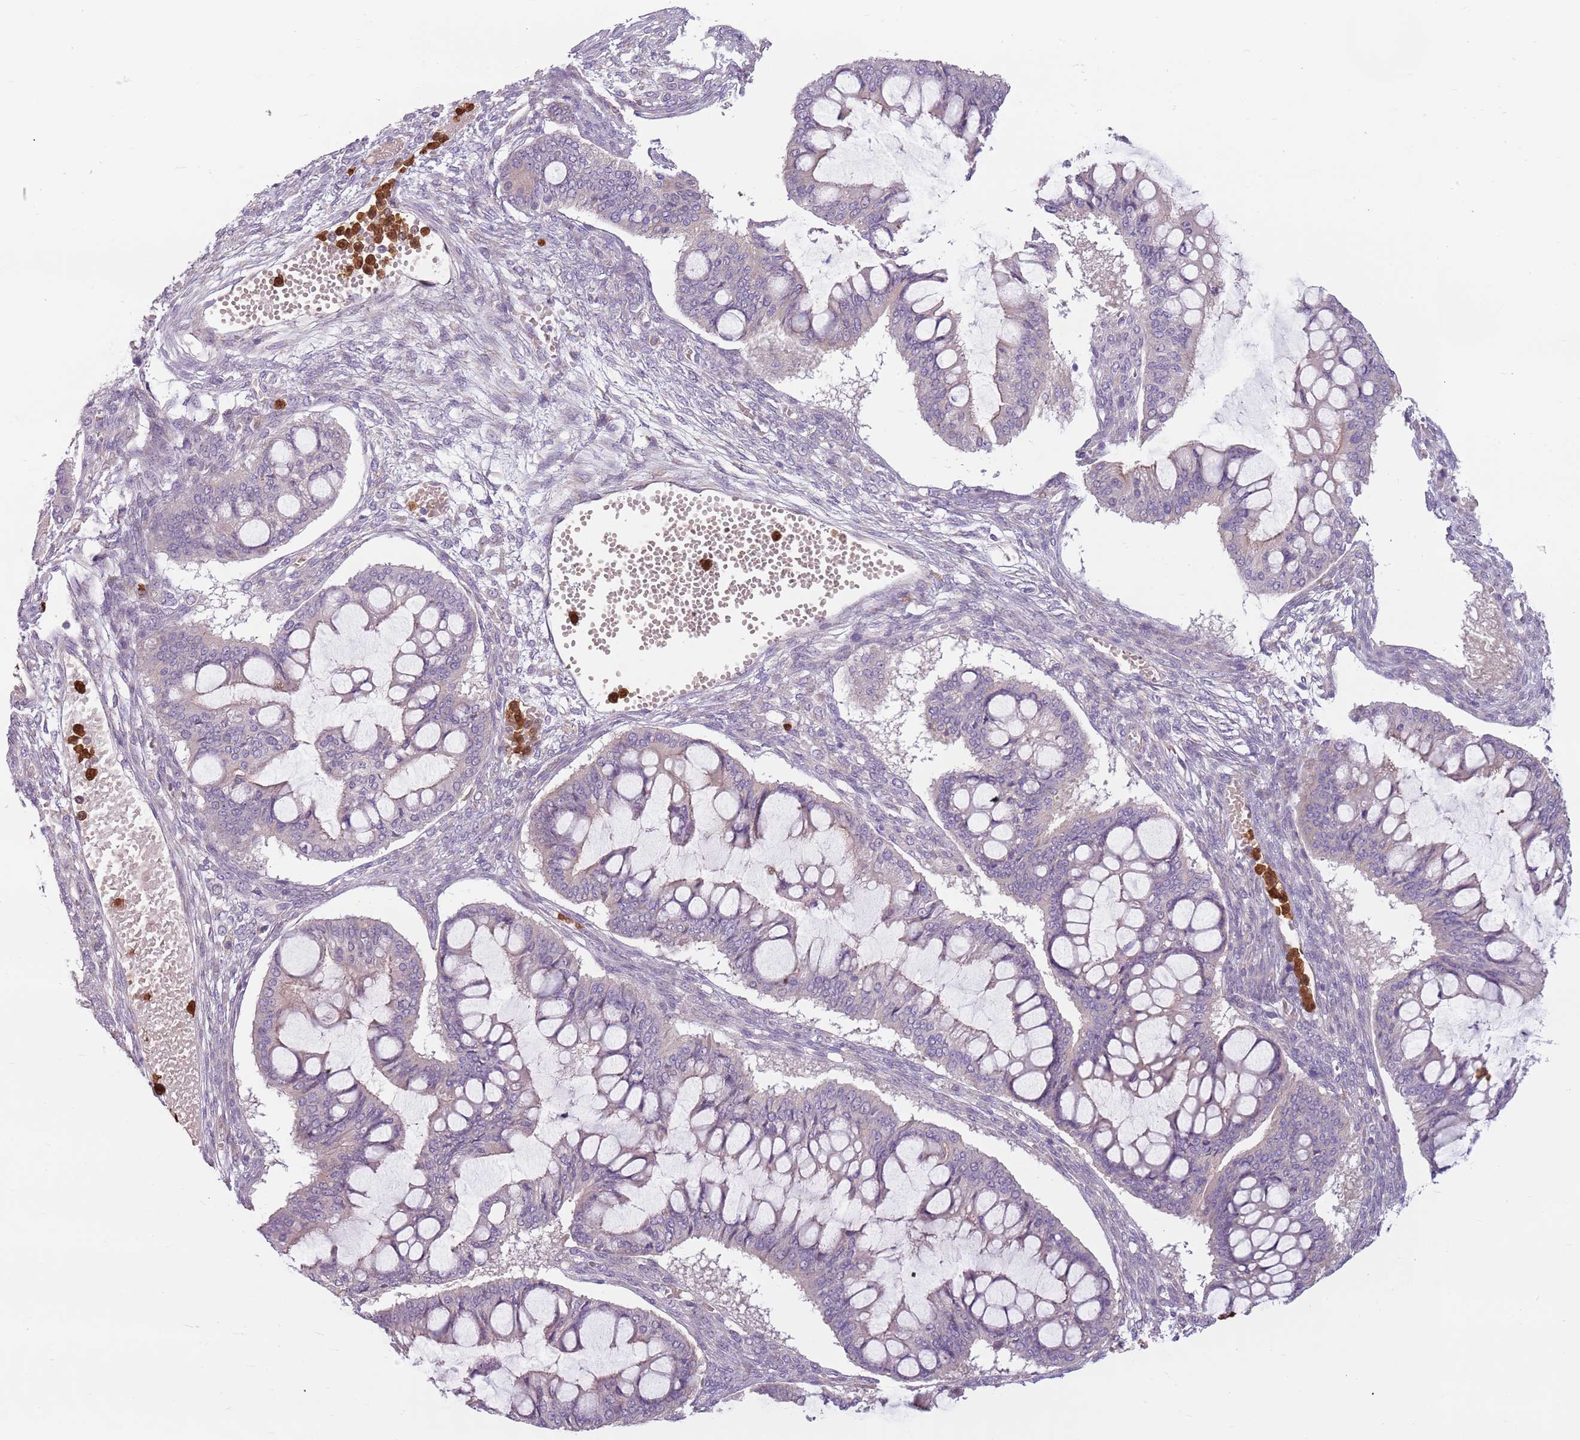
{"staining": {"intensity": "negative", "quantity": "none", "location": "none"}, "tissue": "ovarian cancer", "cell_type": "Tumor cells", "image_type": "cancer", "snomed": [{"axis": "morphology", "description": "Cystadenocarcinoma, mucinous, NOS"}, {"axis": "topography", "description": "Ovary"}], "caption": "IHC of human mucinous cystadenocarcinoma (ovarian) displays no expression in tumor cells.", "gene": "SPAG4", "patient": {"sex": "female", "age": 73}}